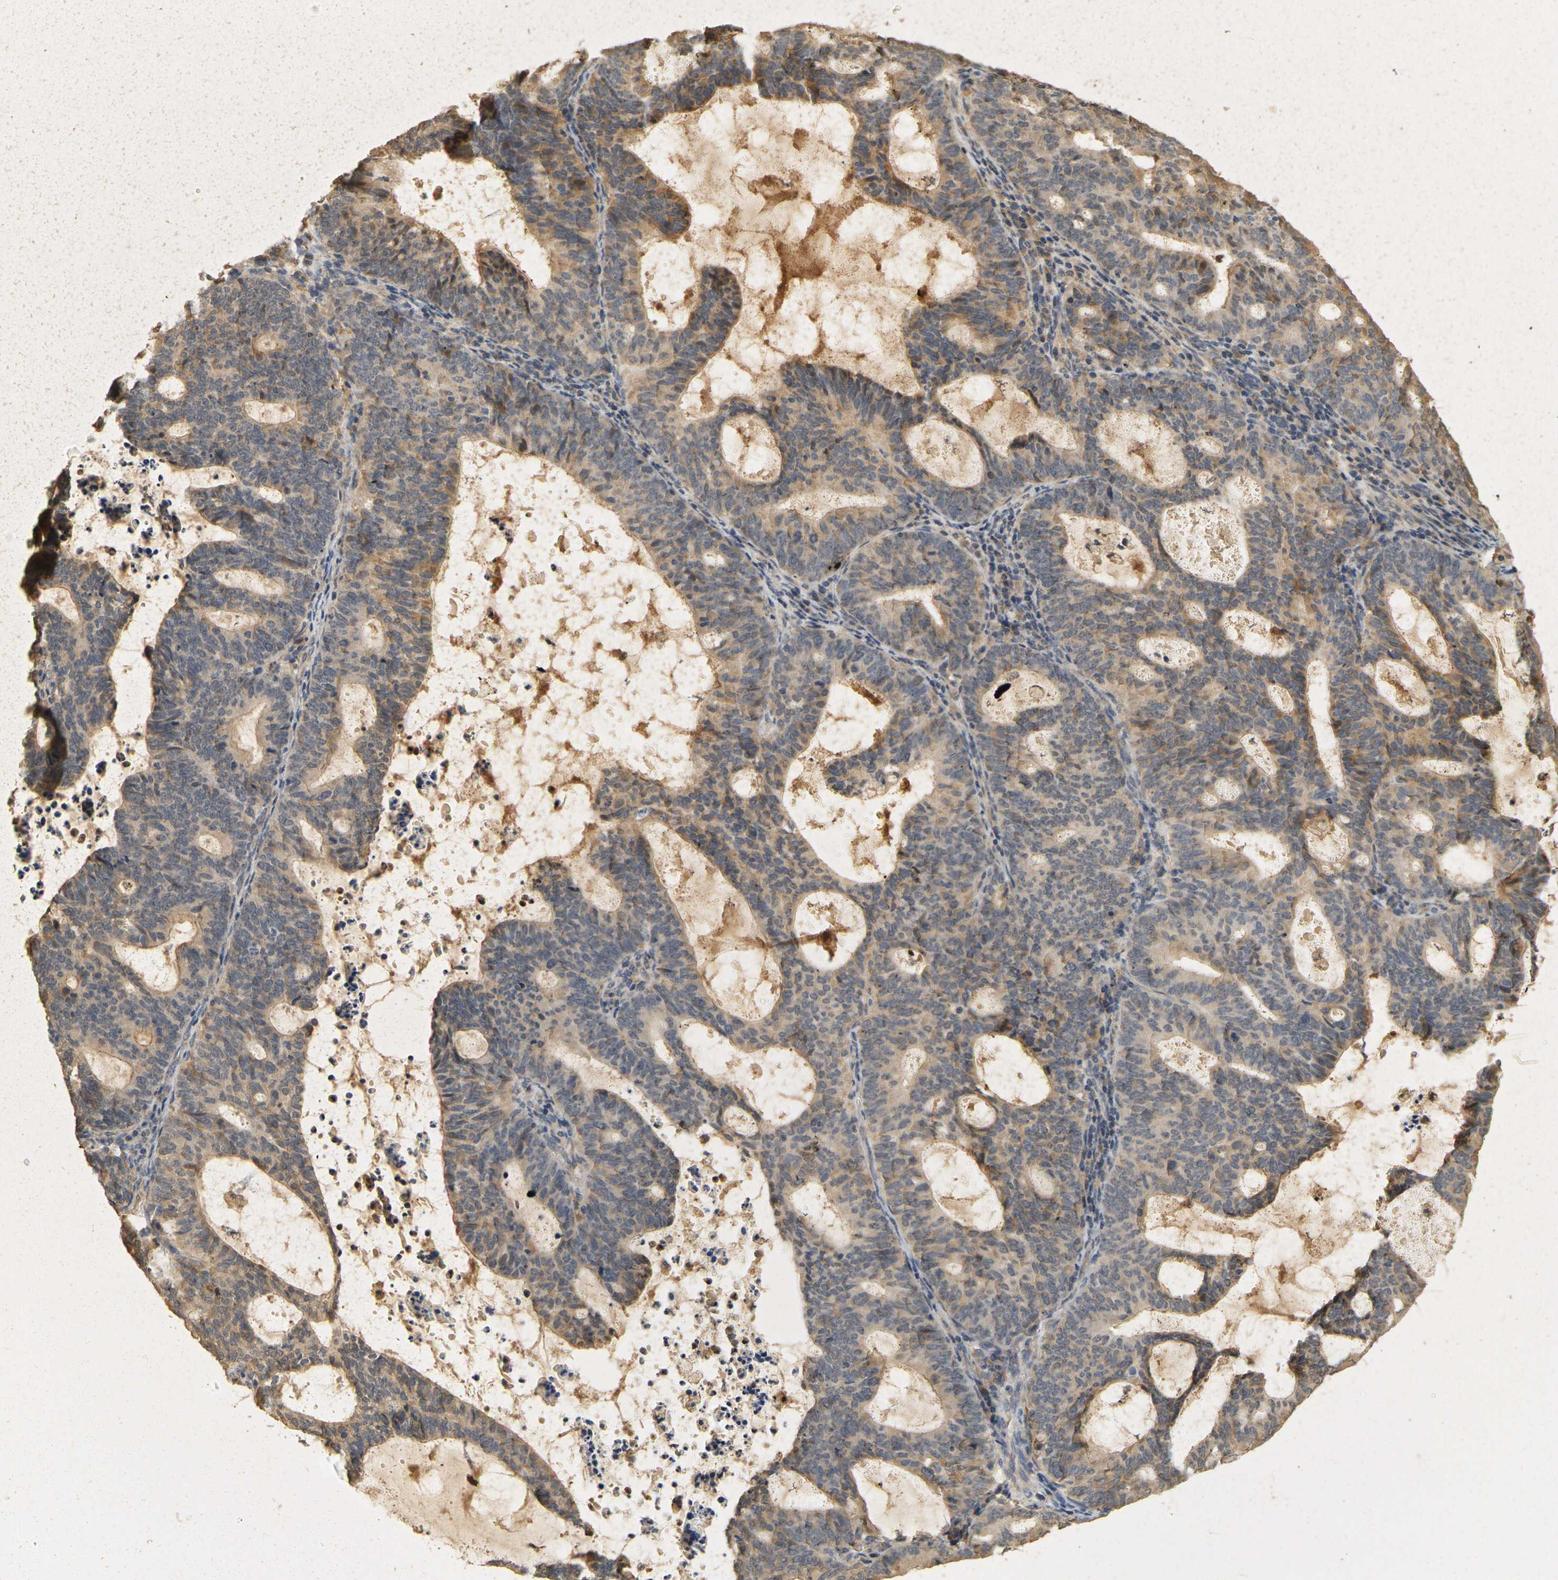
{"staining": {"intensity": "moderate", "quantity": ">75%", "location": "cytoplasmic/membranous"}, "tissue": "endometrial cancer", "cell_type": "Tumor cells", "image_type": "cancer", "snomed": [{"axis": "morphology", "description": "Adenocarcinoma, NOS"}, {"axis": "topography", "description": "Uterus"}], "caption": "A medium amount of moderate cytoplasmic/membranous expression is seen in approximately >75% of tumor cells in adenocarcinoma (endometrial) tissue.", "gene": "GDAP1", "patient": {"sex": "female", "age": 83}}